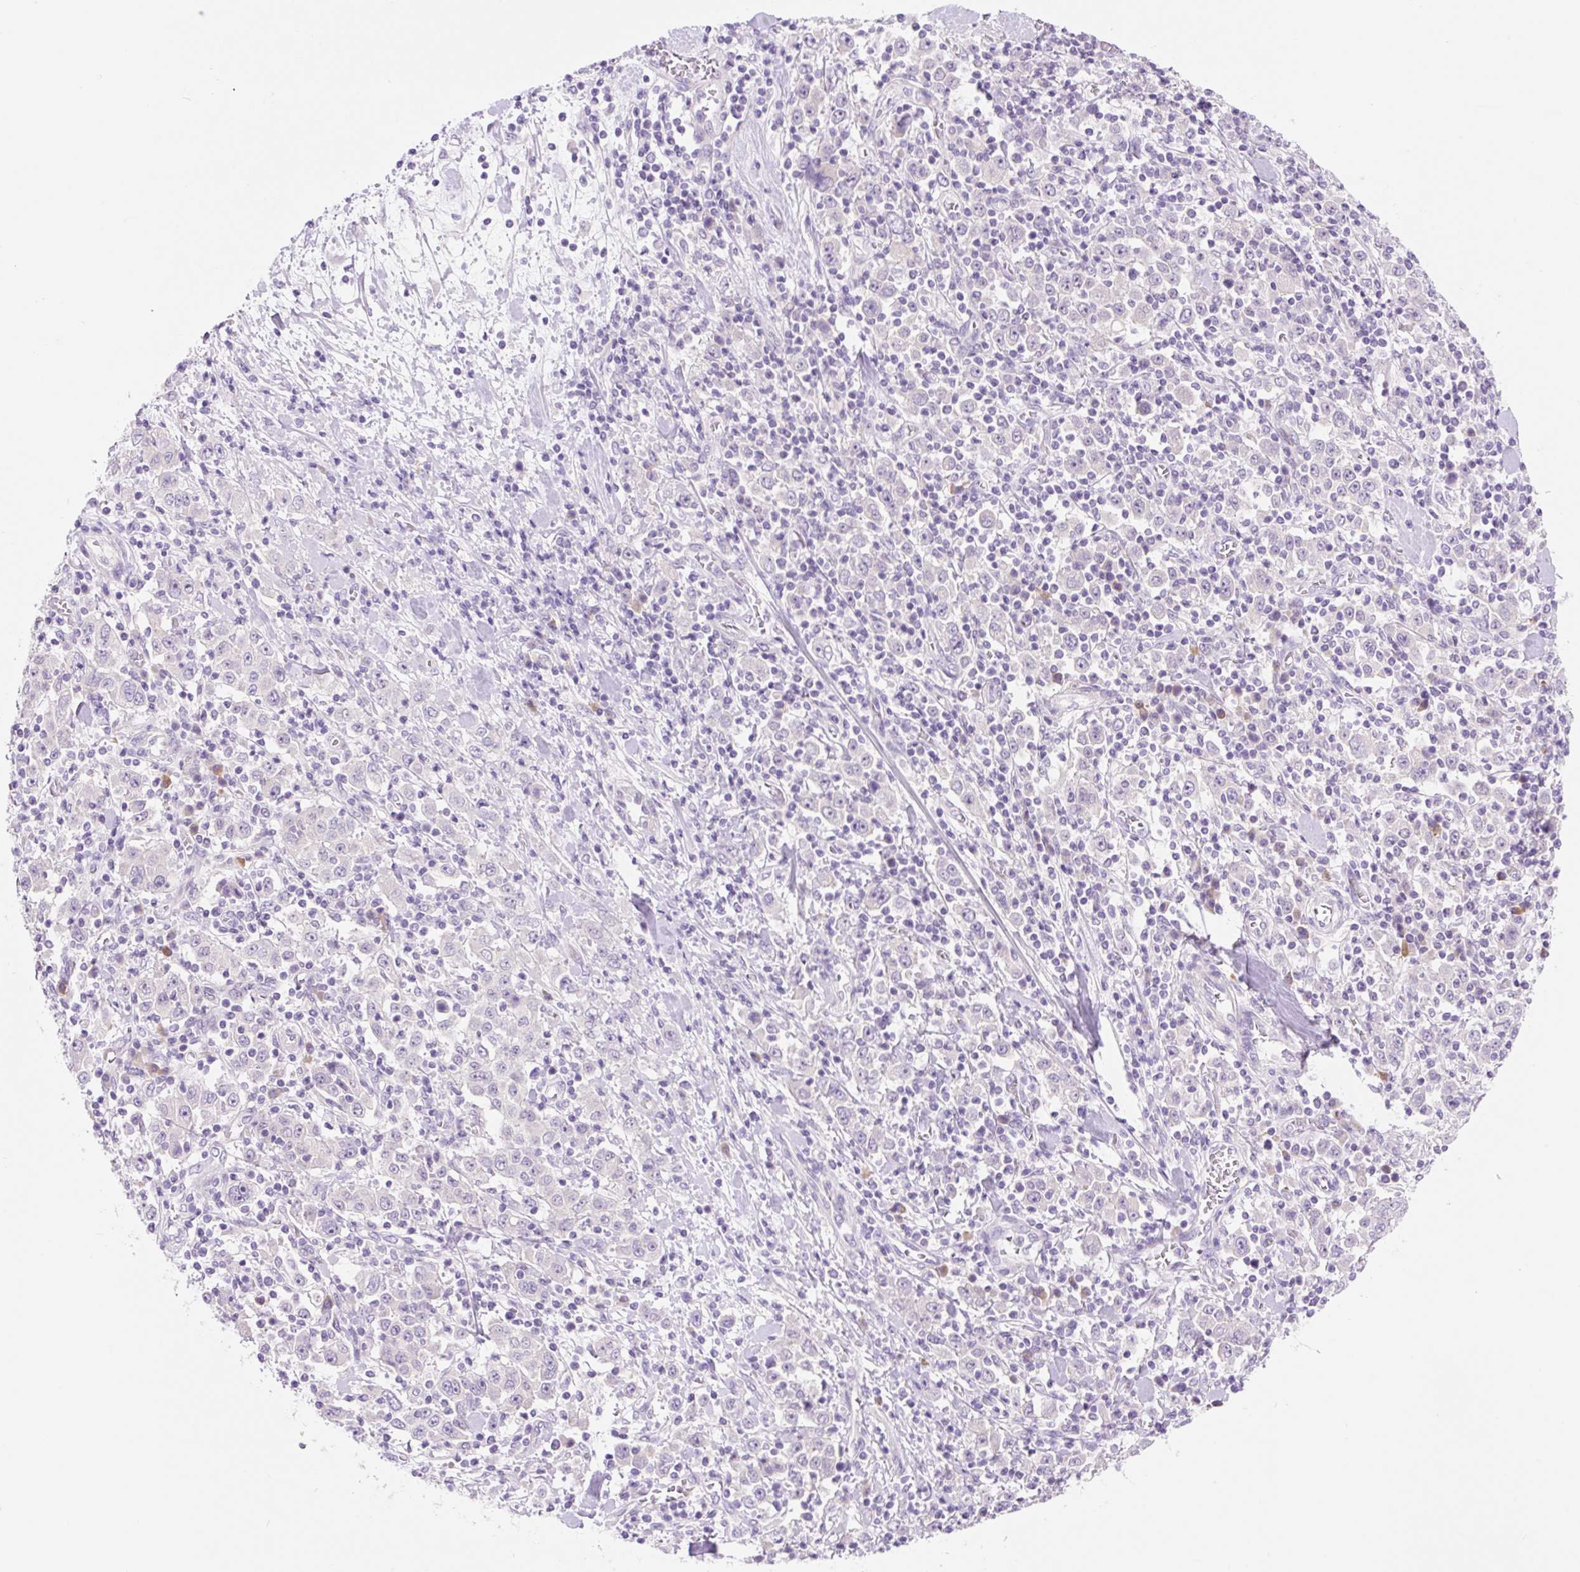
{"staining": {"intensity": "negative", "quantity": "none", "location": "none"}, "tissue": "stomach cancer", "cell_type": "Tumor cells", "image_type": "cancer", "snomed": [{"axis": "morphology", "description": "Normal tissue, NOS"}, {"axis": "morphology", "description": "Adenocarcinoma, NOS"}, {"axis": "topography", "description": "Stomach, upper"}, {"axis": "topography", "description": "Stomach"}], "caption": "Immunohistochemistry histopathology image of neoplastic tissue: stomach adenocarcinoma stained with DAB displays no significant protein expression in tumor cells.", "gene": "CELF6", "patient": {"sex": "male", "age": 59}}